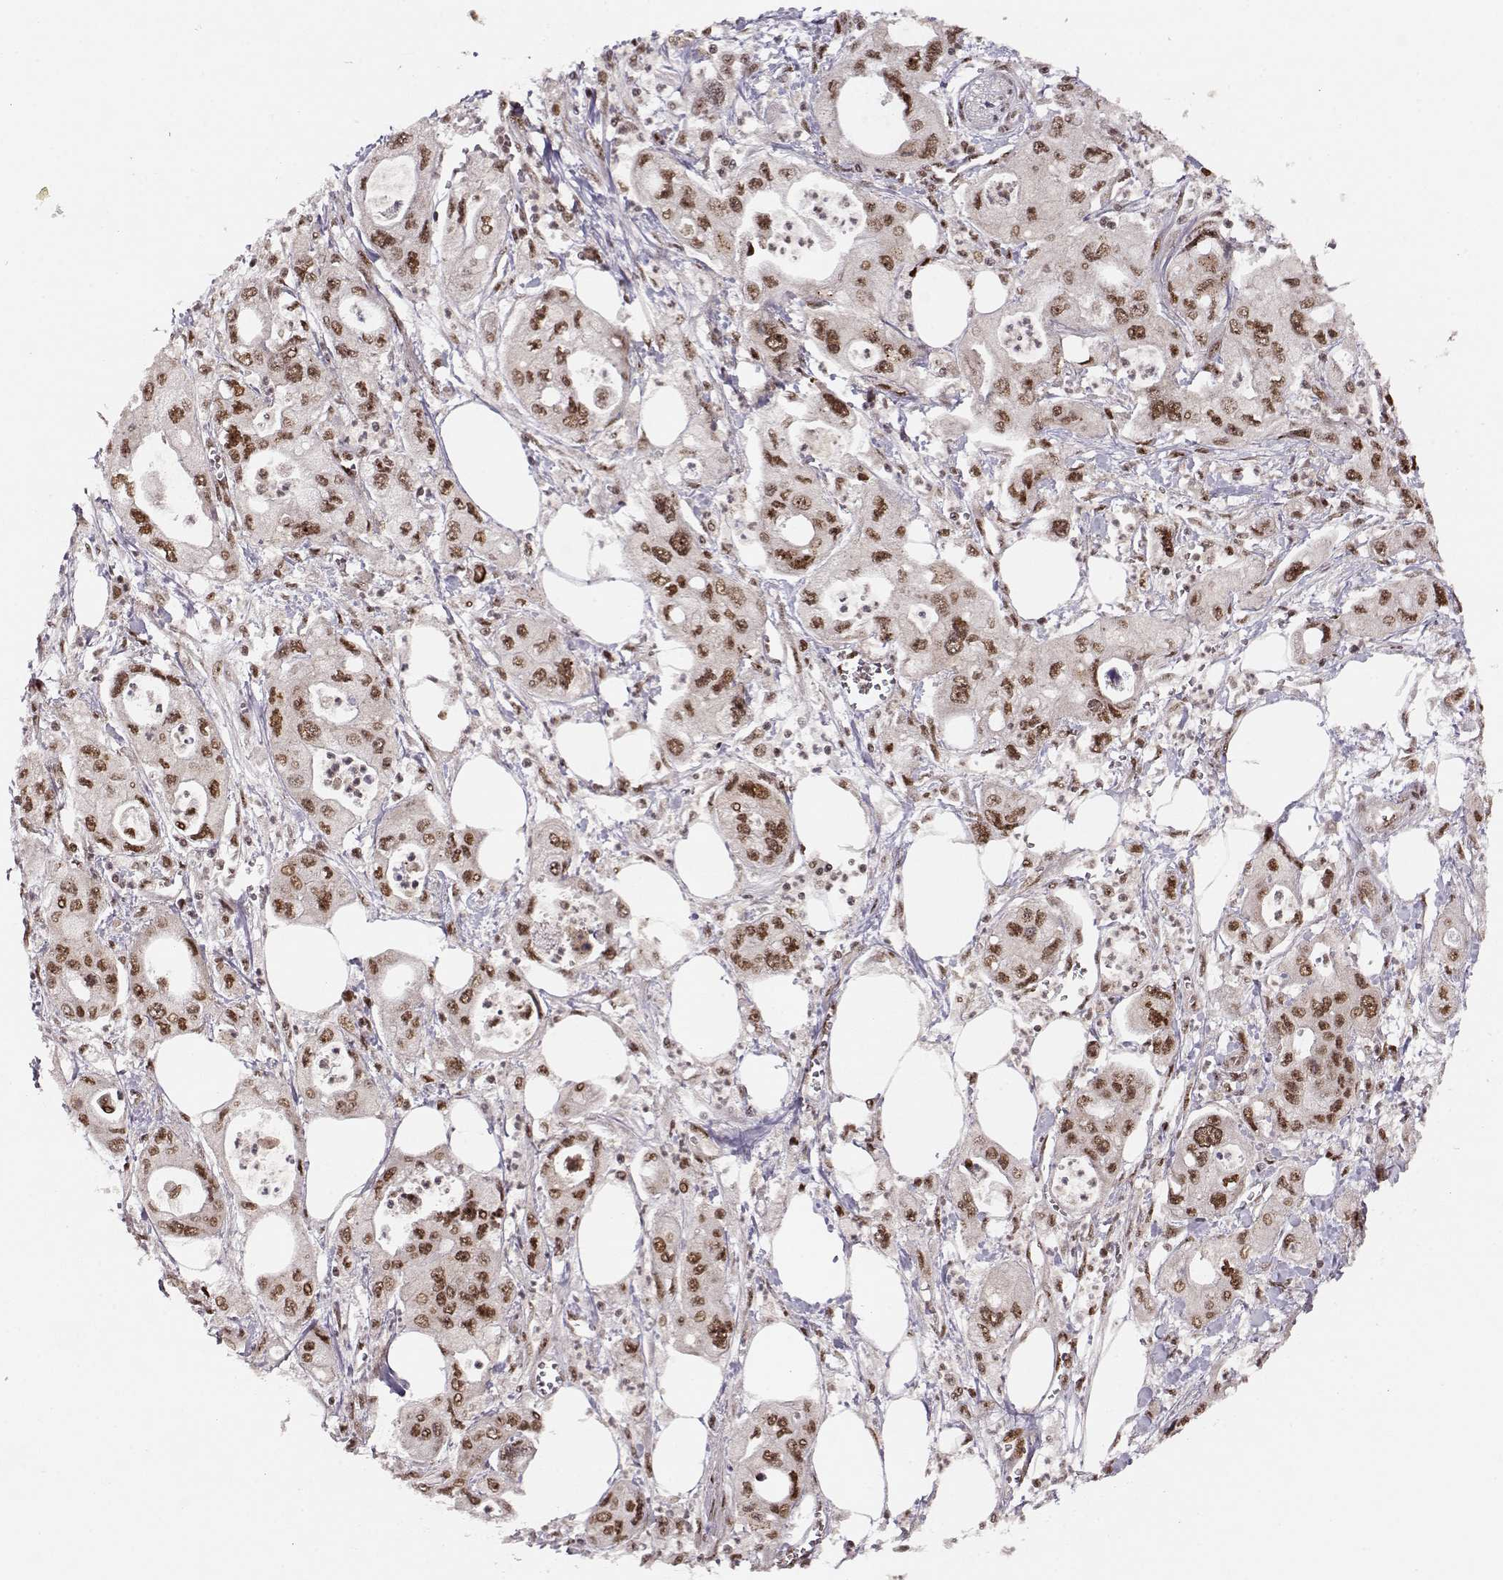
{"staining": {"intensity": "strong", "quantity": ">75%", "location": "nuclear"}, "tissue": "pancreatic cancer", "cell_type": "Tumor cells", "image_type": "cancer", "snomed": [{"axis": "morphology", "description": "Adenocarcinoma, NOS"}, {"axis": "topography", "description": "Pancreas"}], "caption": "This micrograph shows adenocarcinoma (pancreatic) stained with IHC to label a protein in brown. The nuclear of tumor cells show strong positivity for the protein. Nuclei are counter-stained blue.", "gene": "CSNK2A1", "patient": {"sex": "male", "age": 70}}